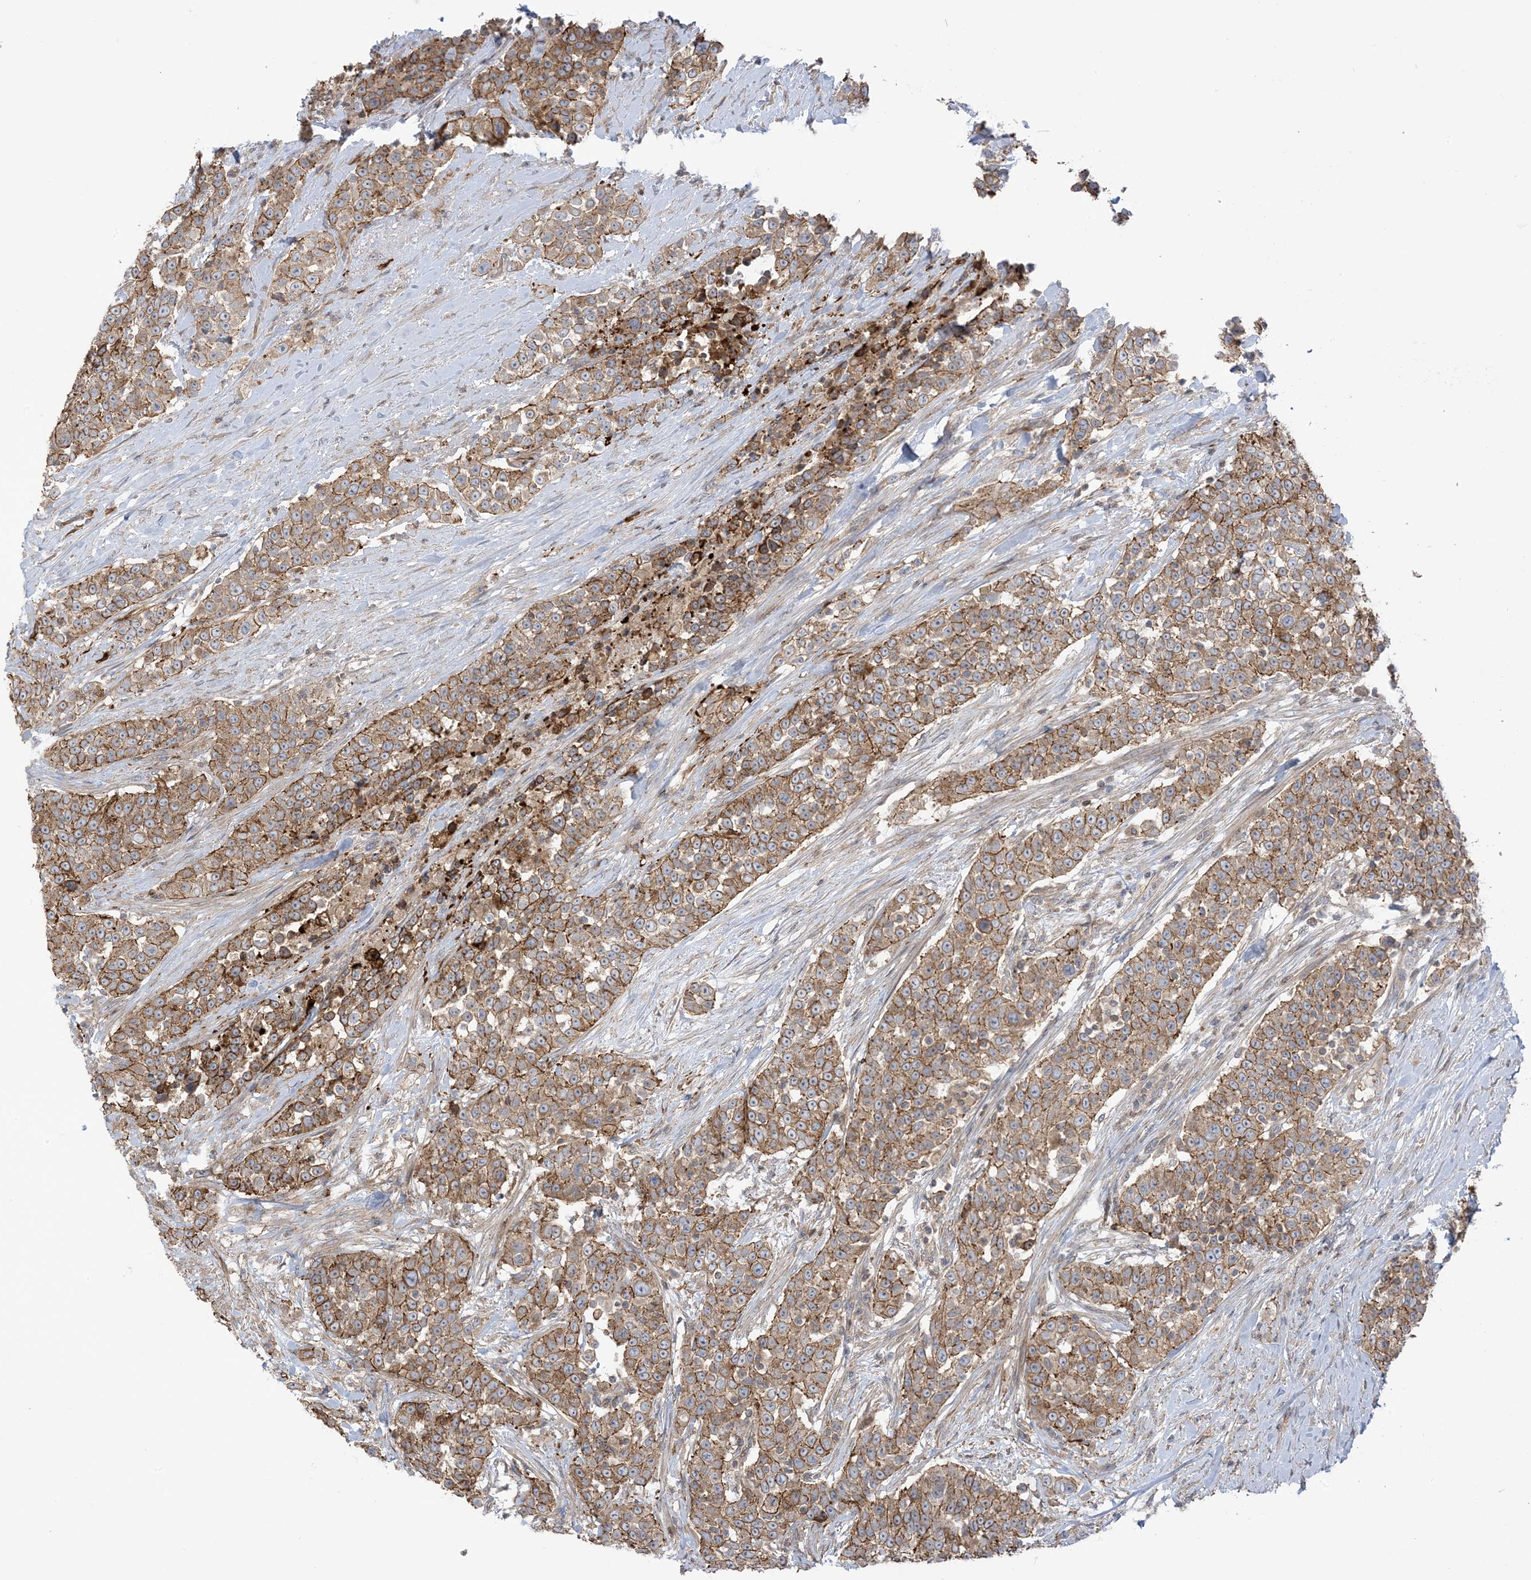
{"staining": {"intensity": "moderate", "quantity": ">75%", "location": "cytoplasmic/membranous"}, "tissue": "urothelial cancer", "cell_type": "Tumor cells", "image_type": "cancer", "snomed": [{"axis": "morphology", "description": "Urothelial carcinoma, High grade"}, {"axis": "topography", "description": "Urinary bladder"}], "caption": "This histopathology image exhibits immunohistochemistry (IHC) staining of urothelial carcinoma (high-grade), with medium moderate cytoplasmic/membranous expression in approximately >75% of tumor cells.", "gene": "ICMT", "patient": {"sex": "female", "age": 80}}